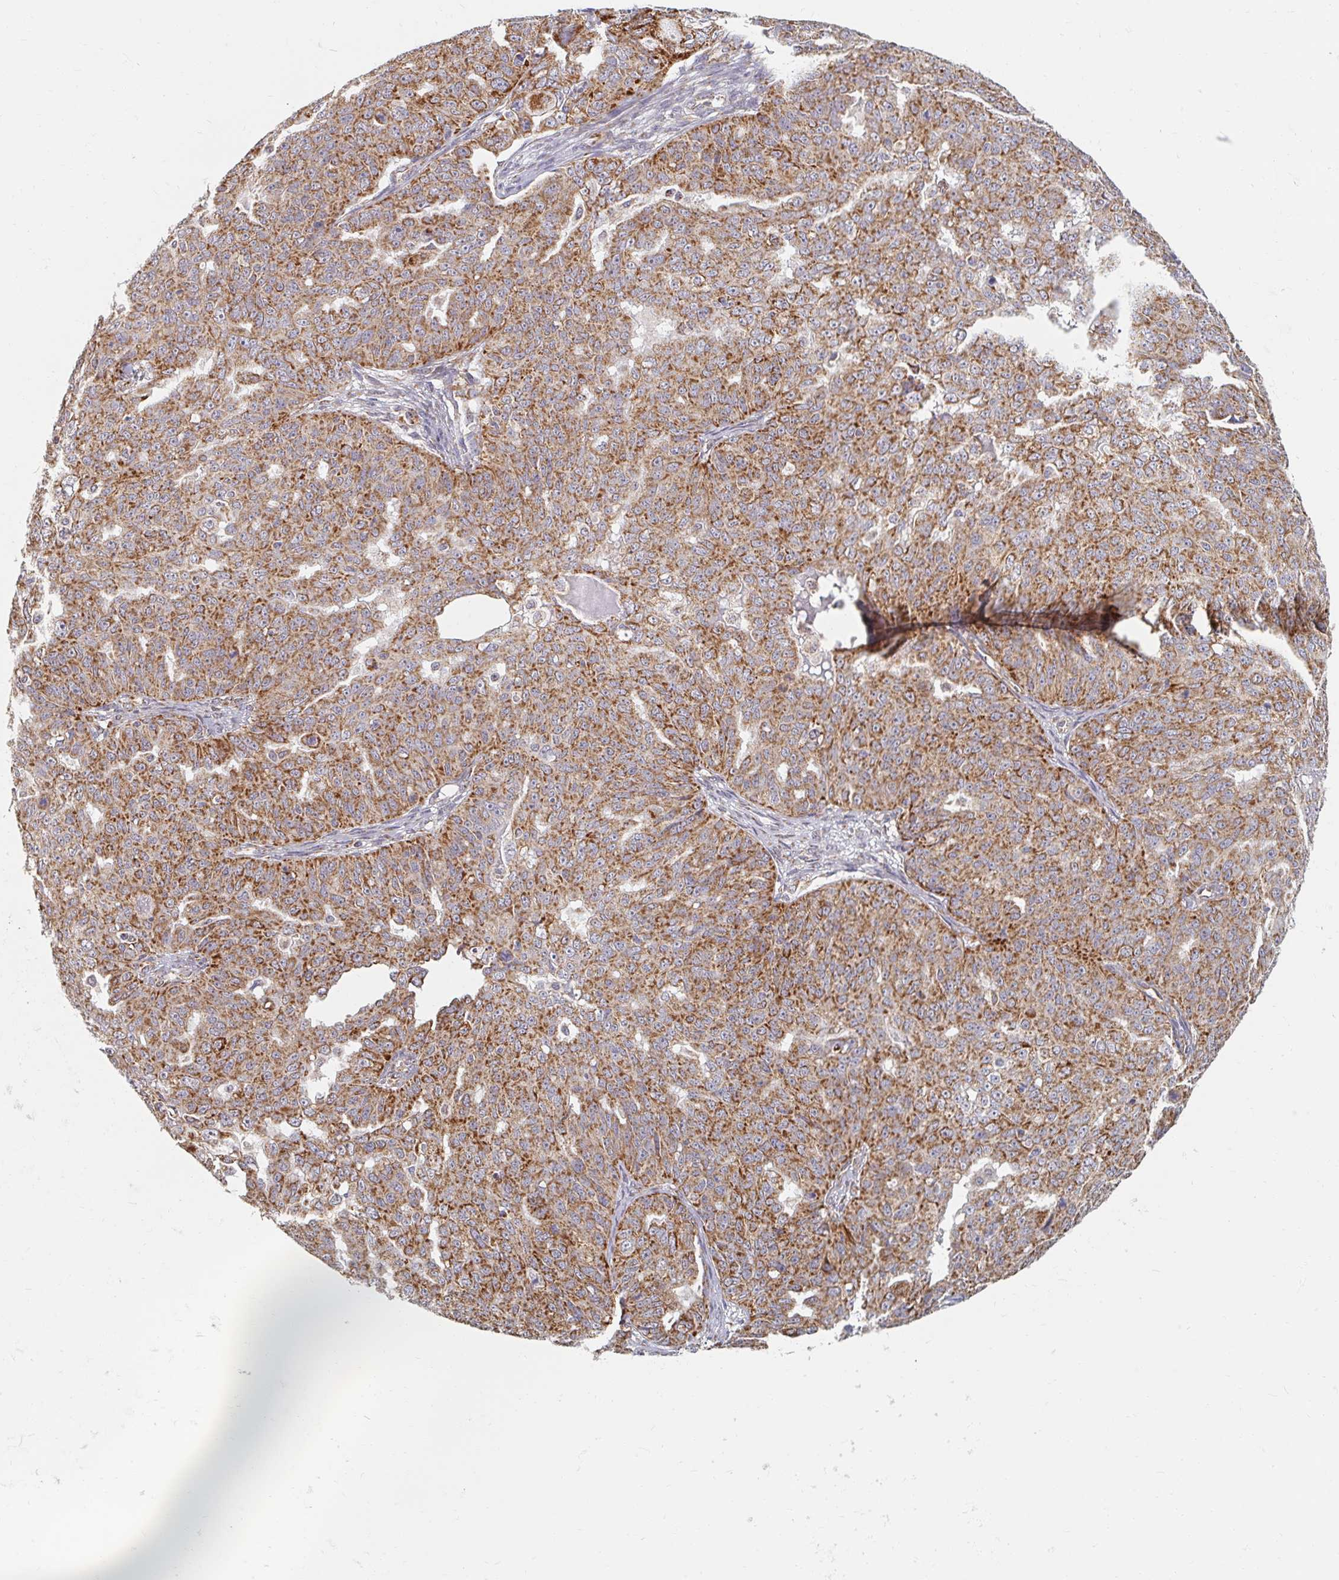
{"staining": {"intensity": "moderate", "quantity": ">75%", "location": "cytoplasmic/membranous"}, "tissue": "ovarian cancer", "cell_type": "Tumor cells", "image_type": "cancer", "snomed": [{"axis": "morphology", "description": "Carcinoma, endometroid"}, {"axis": "topography", "description": "Ovary"}], "caption": "This photomicrograph demonstrates ovarian cancer (endometroid carcinoma) stained with IHC to label a protein in brown. The cytoplasmic/membranous of tumor cells show moderate positivity for the protein. Nuclei are counter-stained blue.", "gene": "MAVS", "patient": {"sex": "female", "age": 70}}